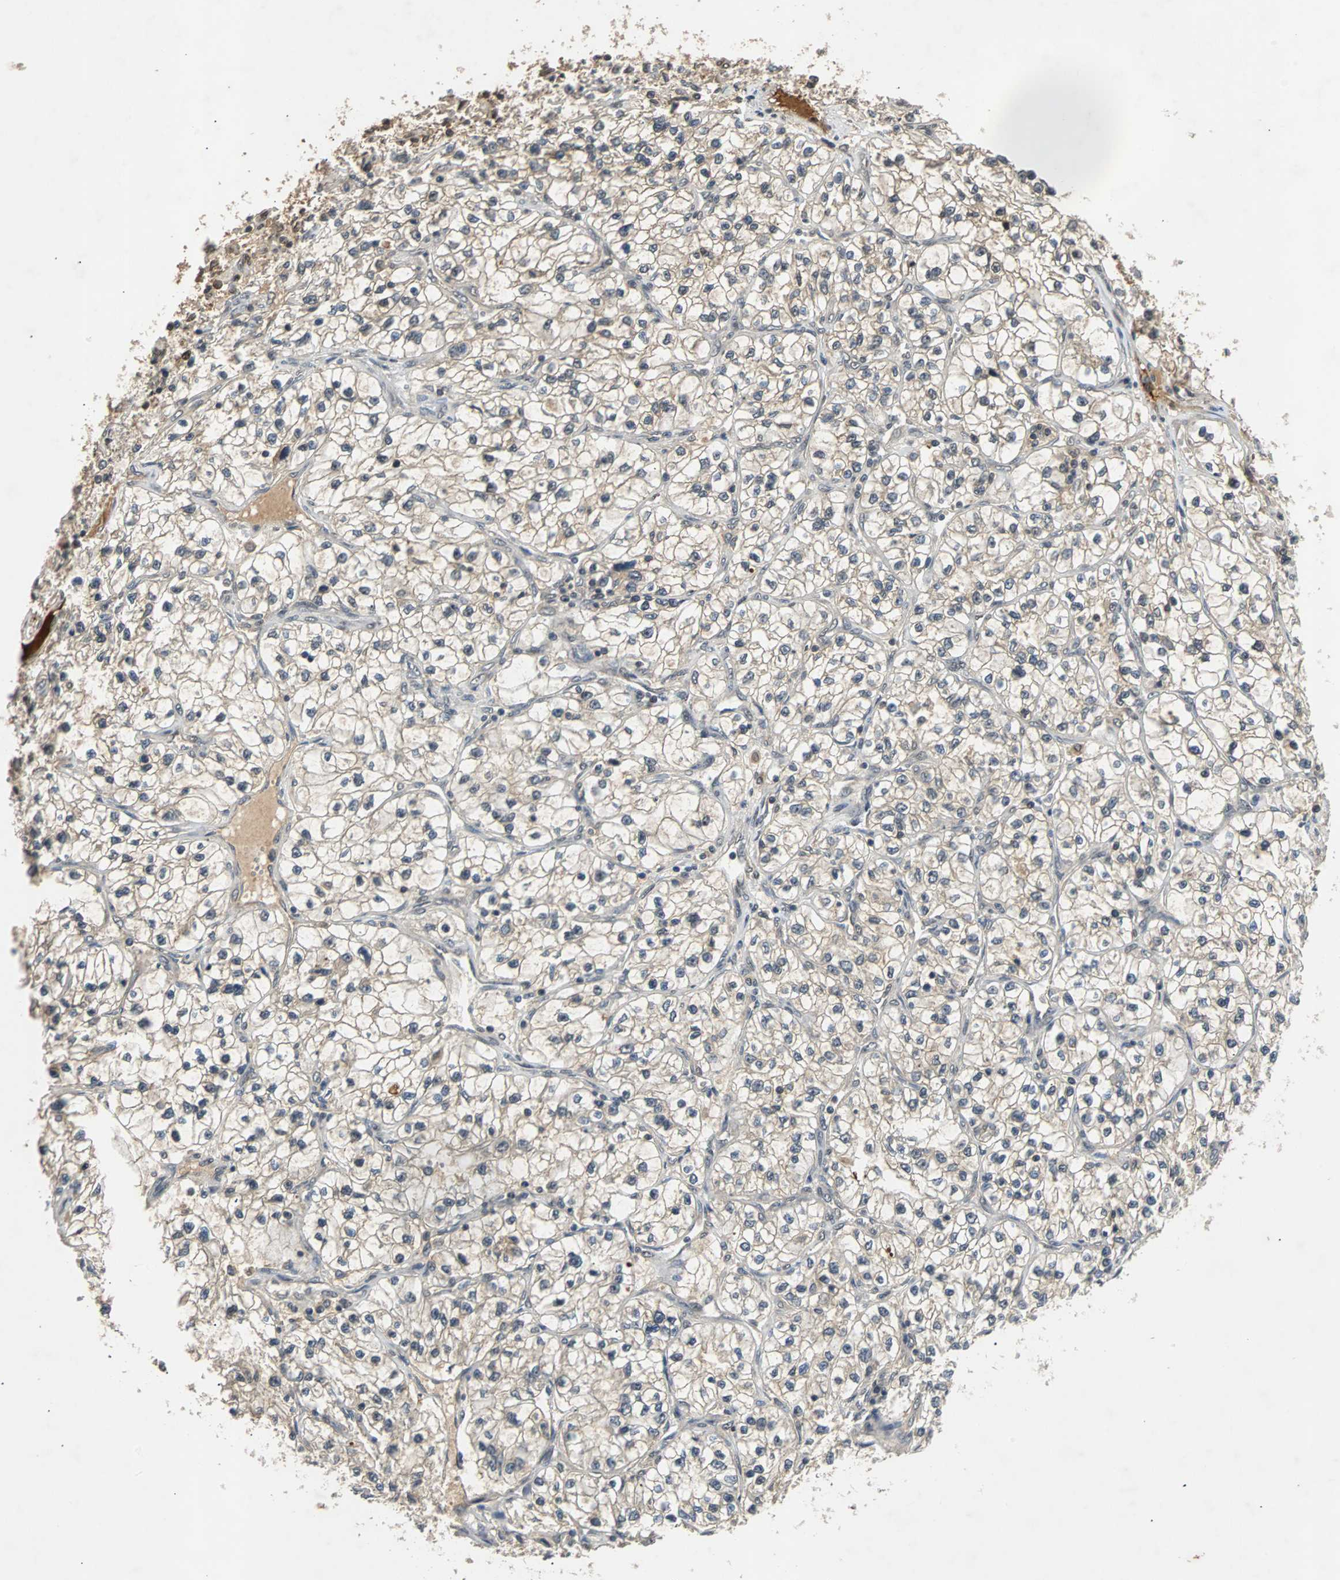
{"staining": {"intensity": "weak", "quantity": "<25%", "location": "cytoplasmic/membranous"}, "tissue": "renal cancer", "cell_type": "Tumor cells", "image_type": "cancer", "snomed": [{"axis": "morphology", "description": "Adenocarcinoma, NOS"}, {"axis": "topography", "description": "Kidney"}], "caption": "This is a micrograph of IHC staining of adenocarcinoma (renal), which shows no staining in tumor cells. (DAB (3,3'-diaminobenzidine) immunohistochemistry (IHC), high magnification).", "gene": "PHC1", "patient": {"sex": "female", "age": 57}}